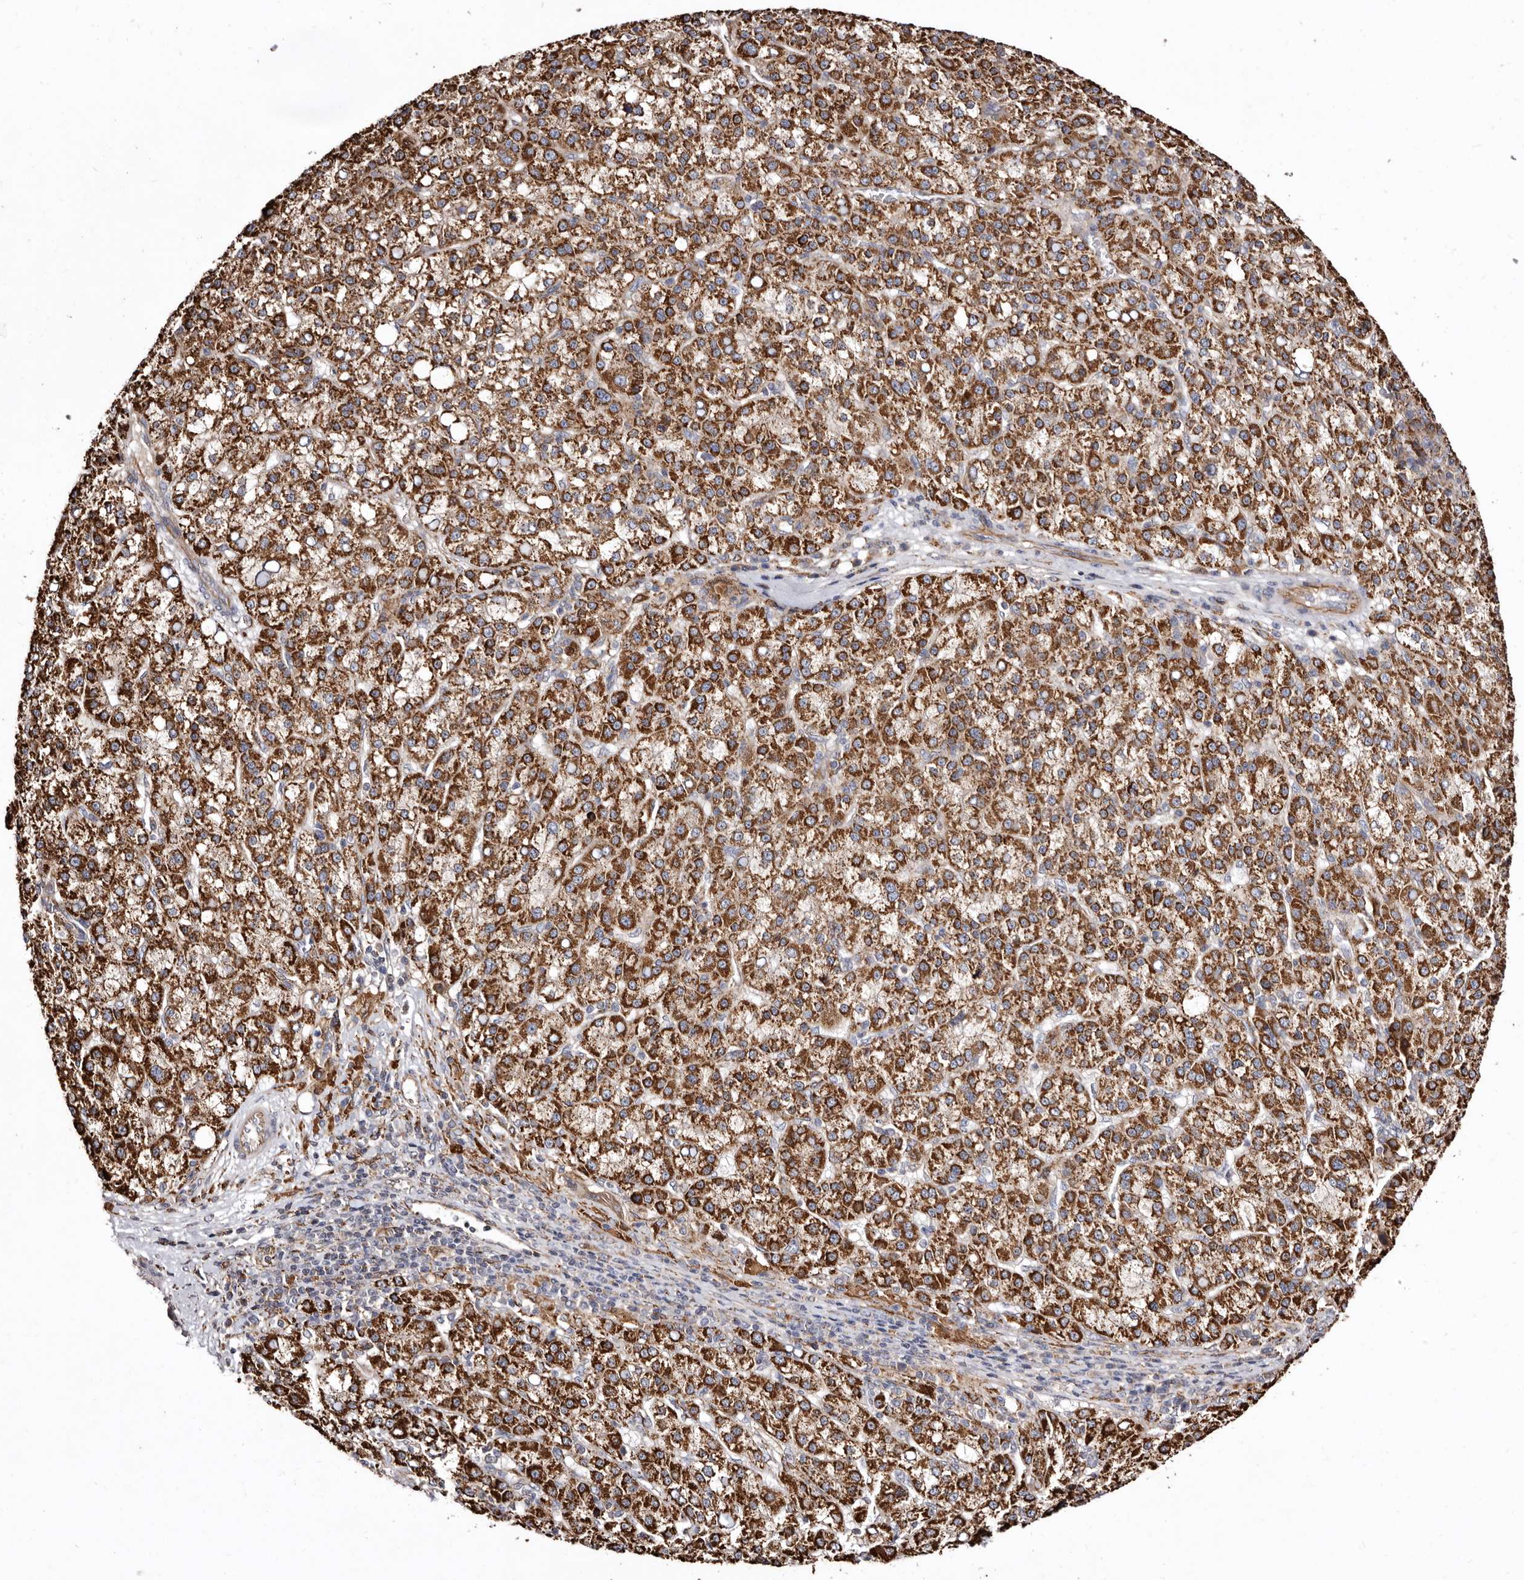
{"staining": {"intensity": "strong", "quantity": ">75%", "location": "cytoplasmic/membranous"}, "tissue": "liver cancer", "cell_type": "Tumor cells", "image_type": "cancer", "snomed": [{"axis": "morphology", "description": "Carcinoma, Hepatocellular, NOS"}, {"axis": "topography", "description": "Liver"}], "caption": "There is high levels of strong cytoplasmic/membranous expression in tumor cells of liver hepatocellular carcinoma, as demonstrated by immunohistochemical staining (brown color).", "gene": "LUZP1", "patient": {"sex": "female", "age": 58}}